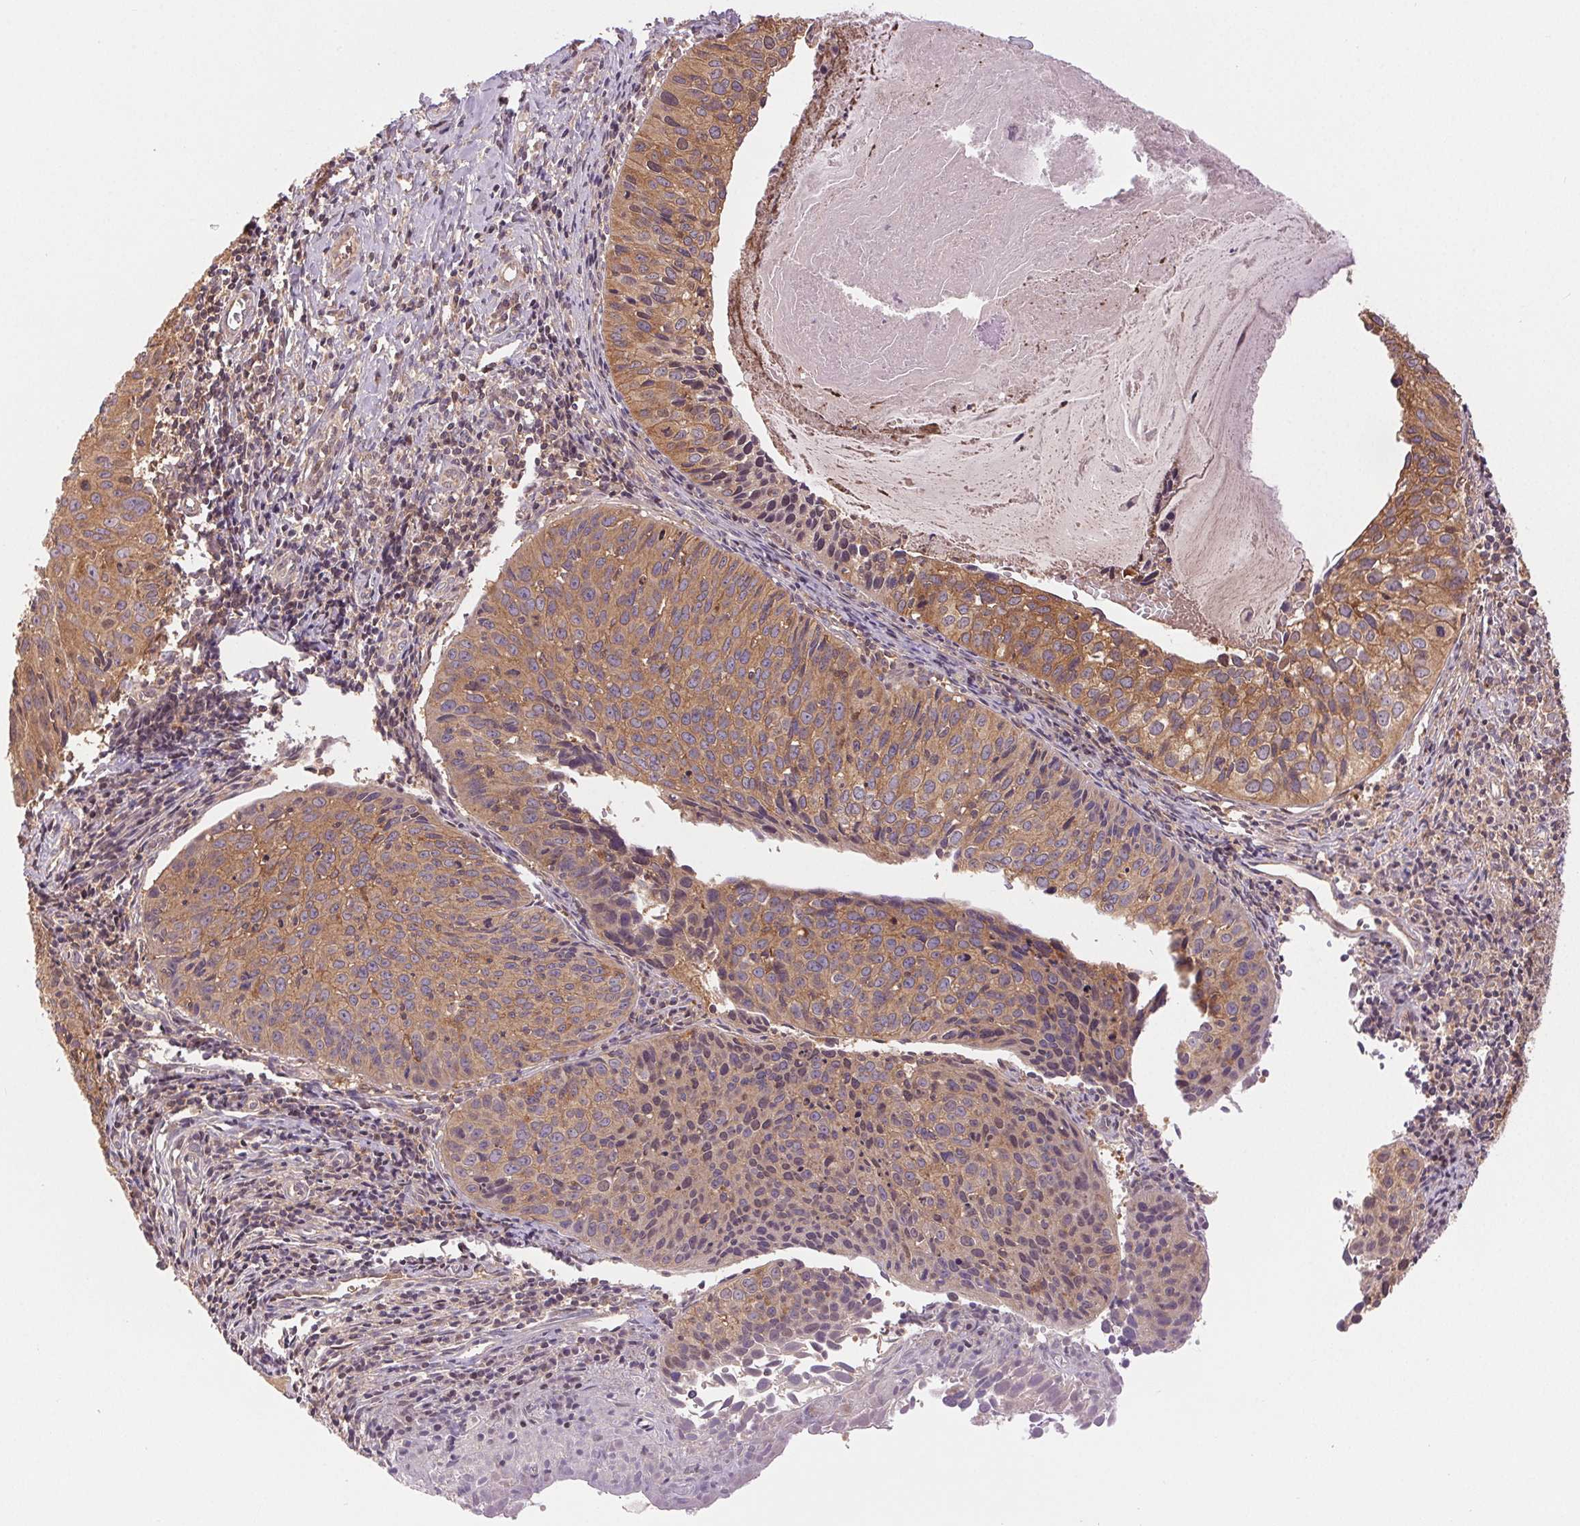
{"staining": {"intensity": "moderate", "quantity": "25%-75%", "location": "cytoplasmic/membranous"}, "tissue": "cervical cancer", "cell_type": "Tumor cells", "image_type": "cancer", "snomed": [{"axis": "morphology", "description": "Squamous cell carcinoma, NOS"}, {"axis": "topography", "description": "Cervix"}], "caption": "Immunohistochemical staining of squamous cell carcinoma (cervical) exhibits medium levels of moderate cytoplasmic/membranous protein positivity in about 25%-75% of tumor cells.", "gene": "GDI2", "patient": {"sex": "female", "age": 31}}